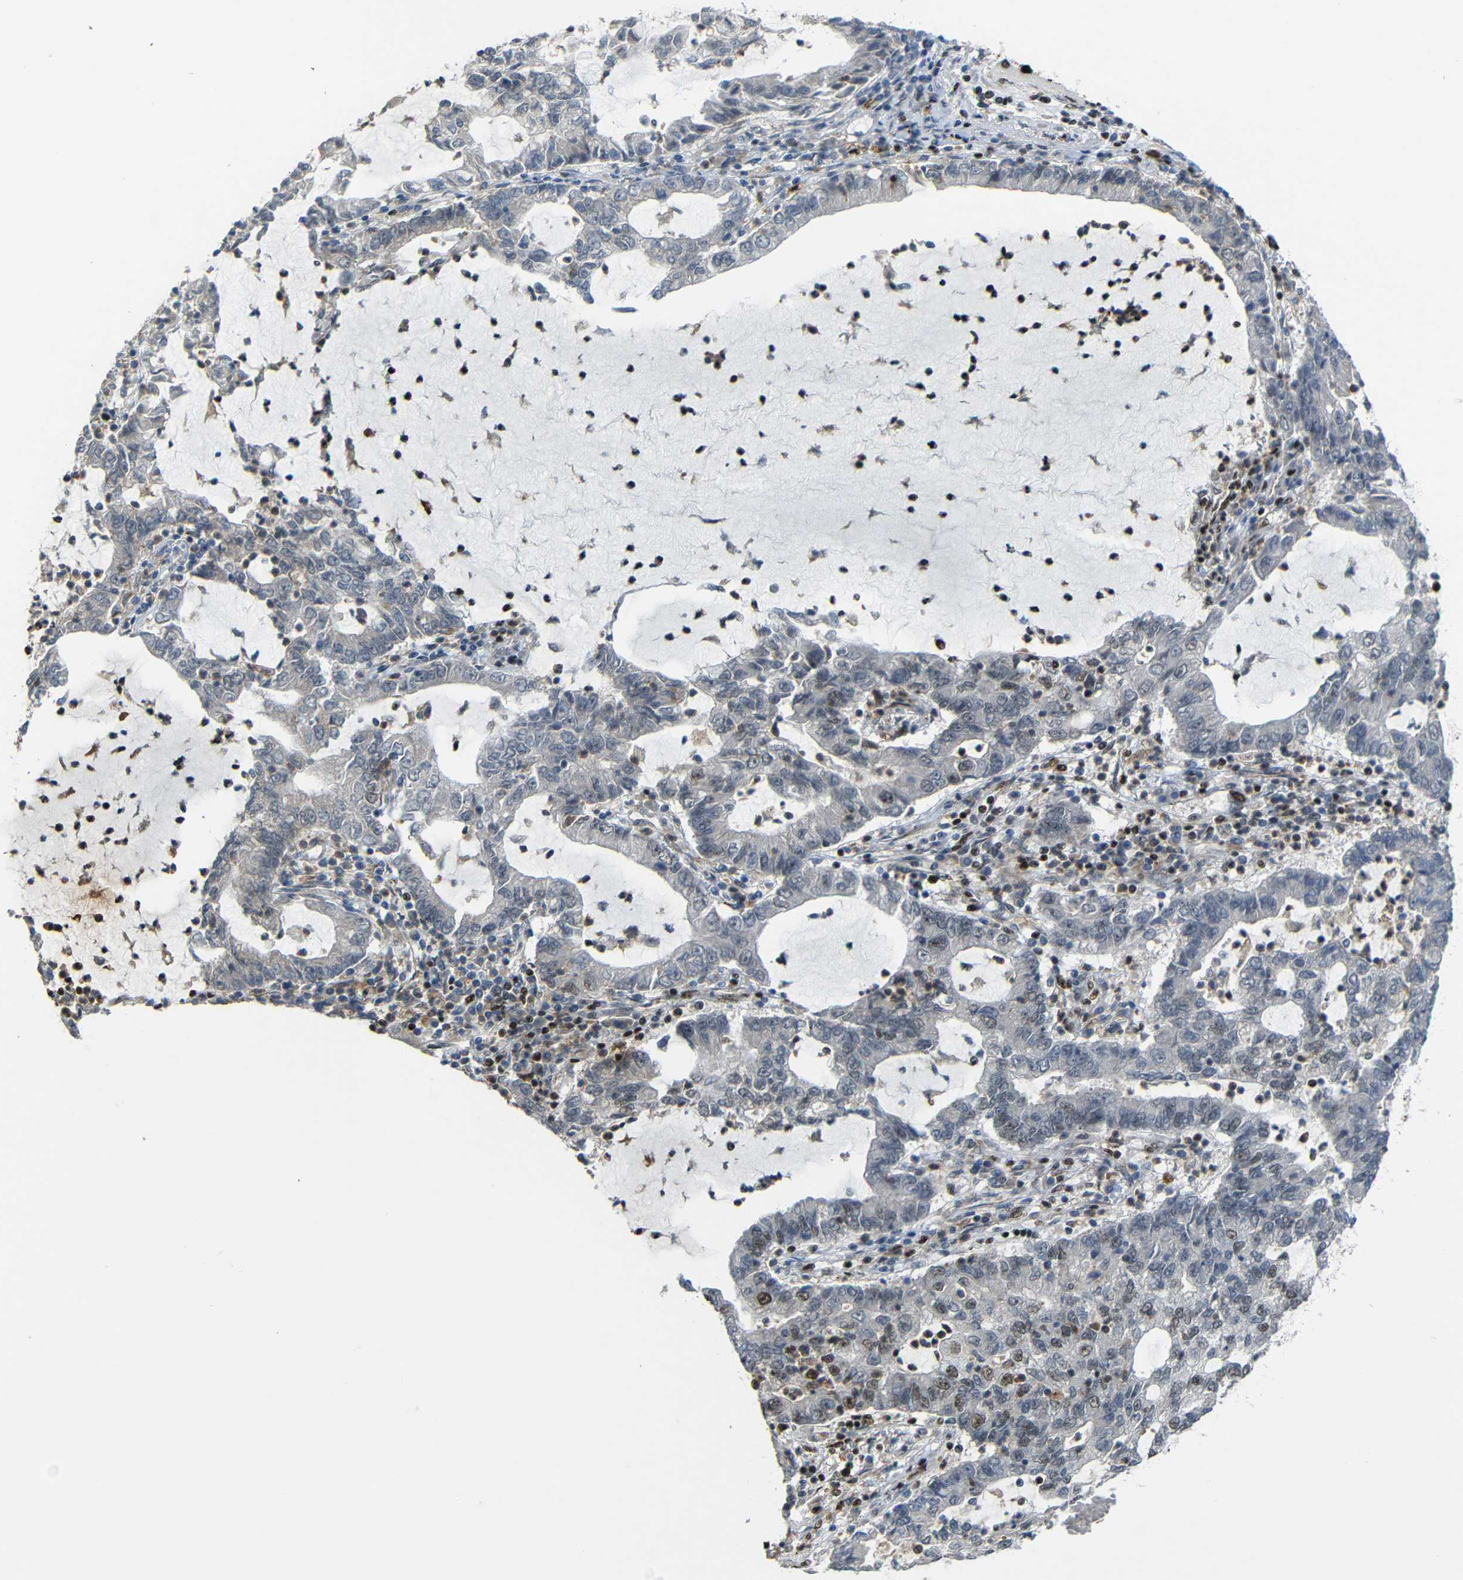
{"staining": {"intensity": "negative", "quantity": "none", "location": "none"}, "tissue": "lung cancer", "cell_type": "Tumor cells", "image_type": "cancer", "snomed": [{"axis": "morphology", "description": "Adenocarcinoma, NOS"}, {"axis": "topography", "description": "Lung"}], "caption": "Immunohistochemistry (IHC) photomicrograph of neoplastic tissue: human adenocarcinoma (lung) stained with DAB shows no significant protein positivity in tumor cells. (Brightfield microscopy of DAB immunohistochemistry at high magnification).", "gene": "TCF7L2", "patient": {"sex": "female", "age": 51}}